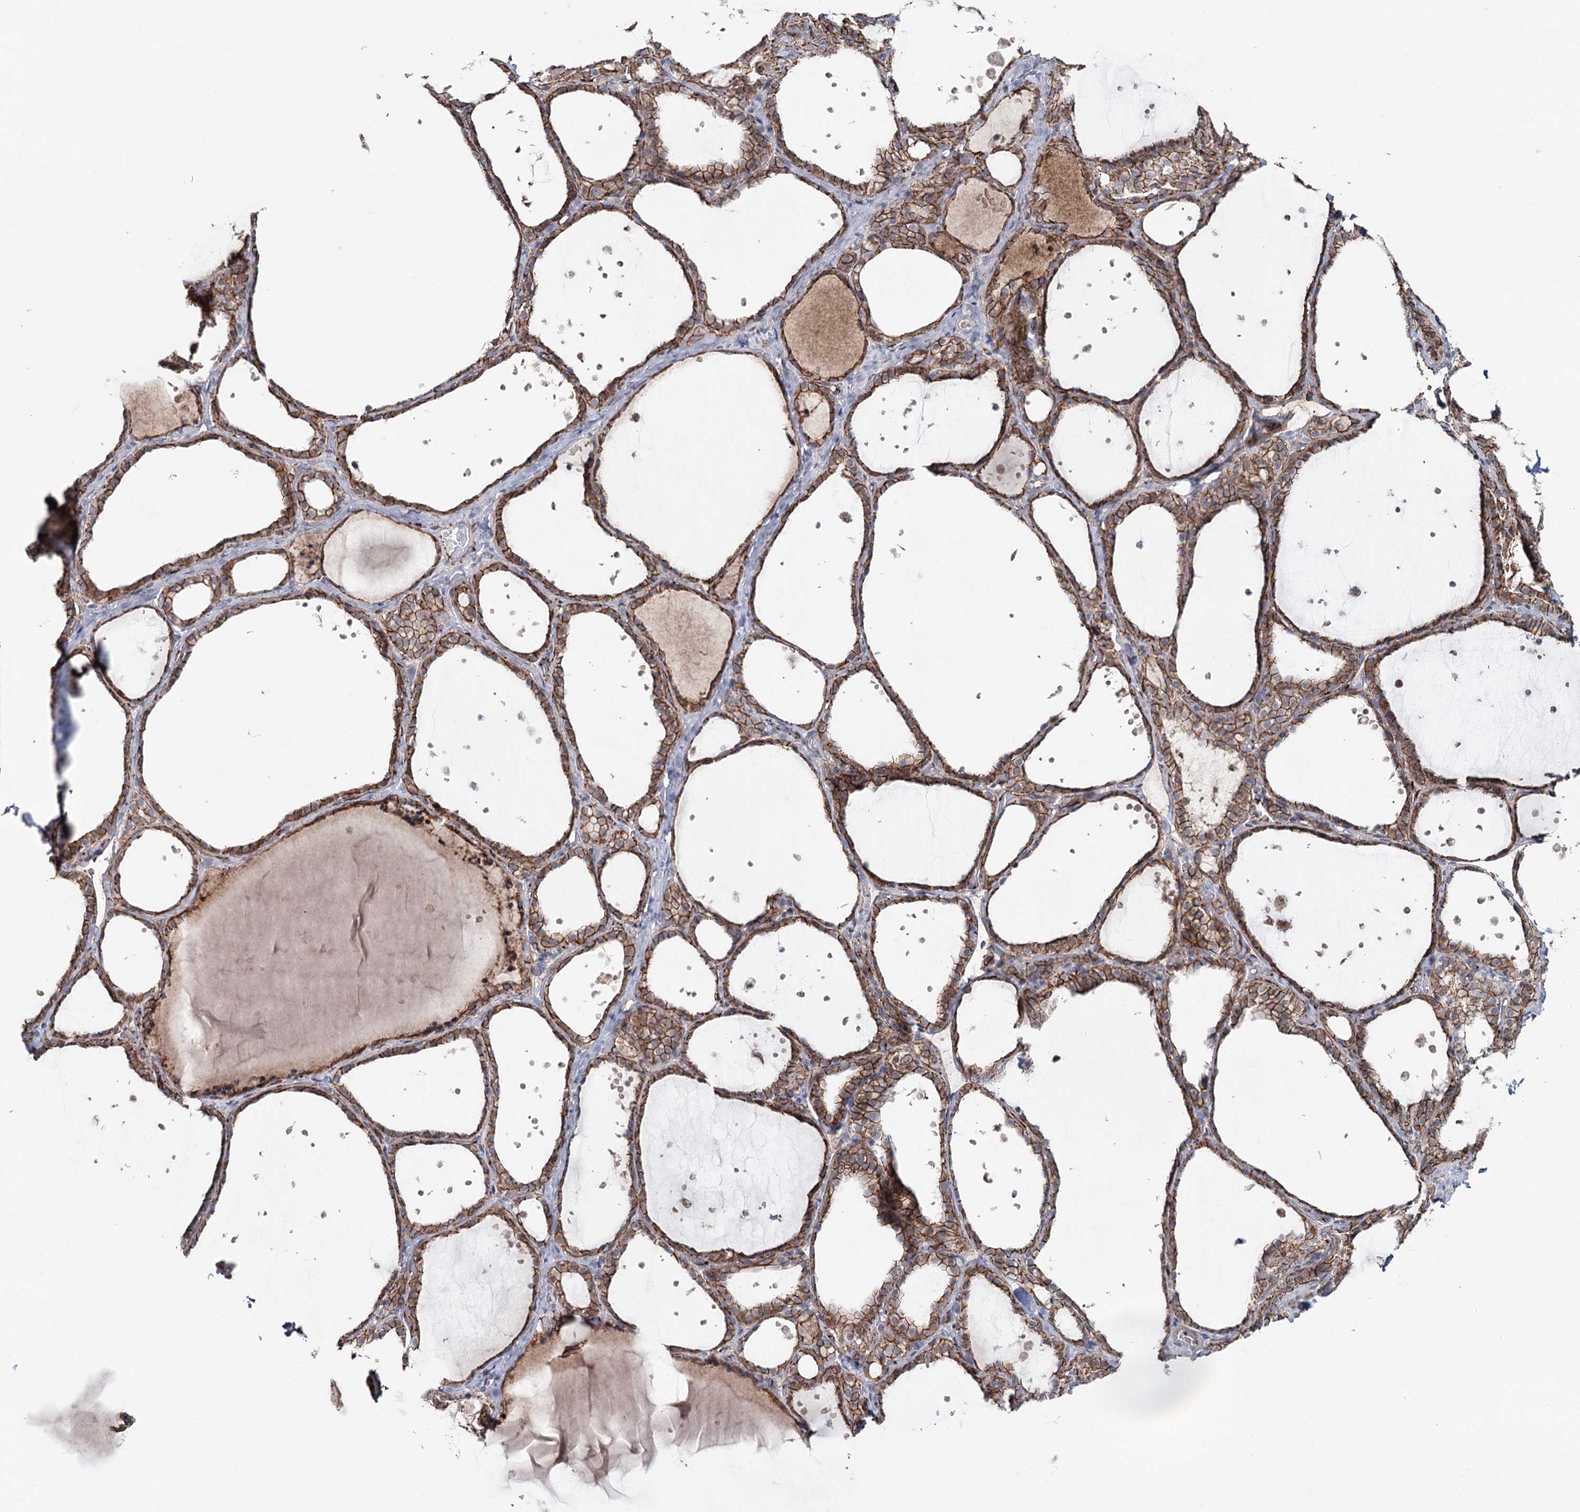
{"staining": {"intensity": "moderate", "quantity": ">75%", "location": "cytoplasmic/membranous"}, "tissue": "thyroid gland", "cell_type": "Glandular cells", "image_type": "normal", "snomed": [{"axis": "morphology", "description": "Normal tissue, NOS"}, {"axis": "topography", "description": "Thyroid gland"}], "caption": "IHC of unremarkable thyroid gland exhibits medium levels of moderate cytoplasmic/membranous positivity in approximately >75% of glandular cells.", "gene": "PKP4", "patient": {"sex": "female", "age": 44}}